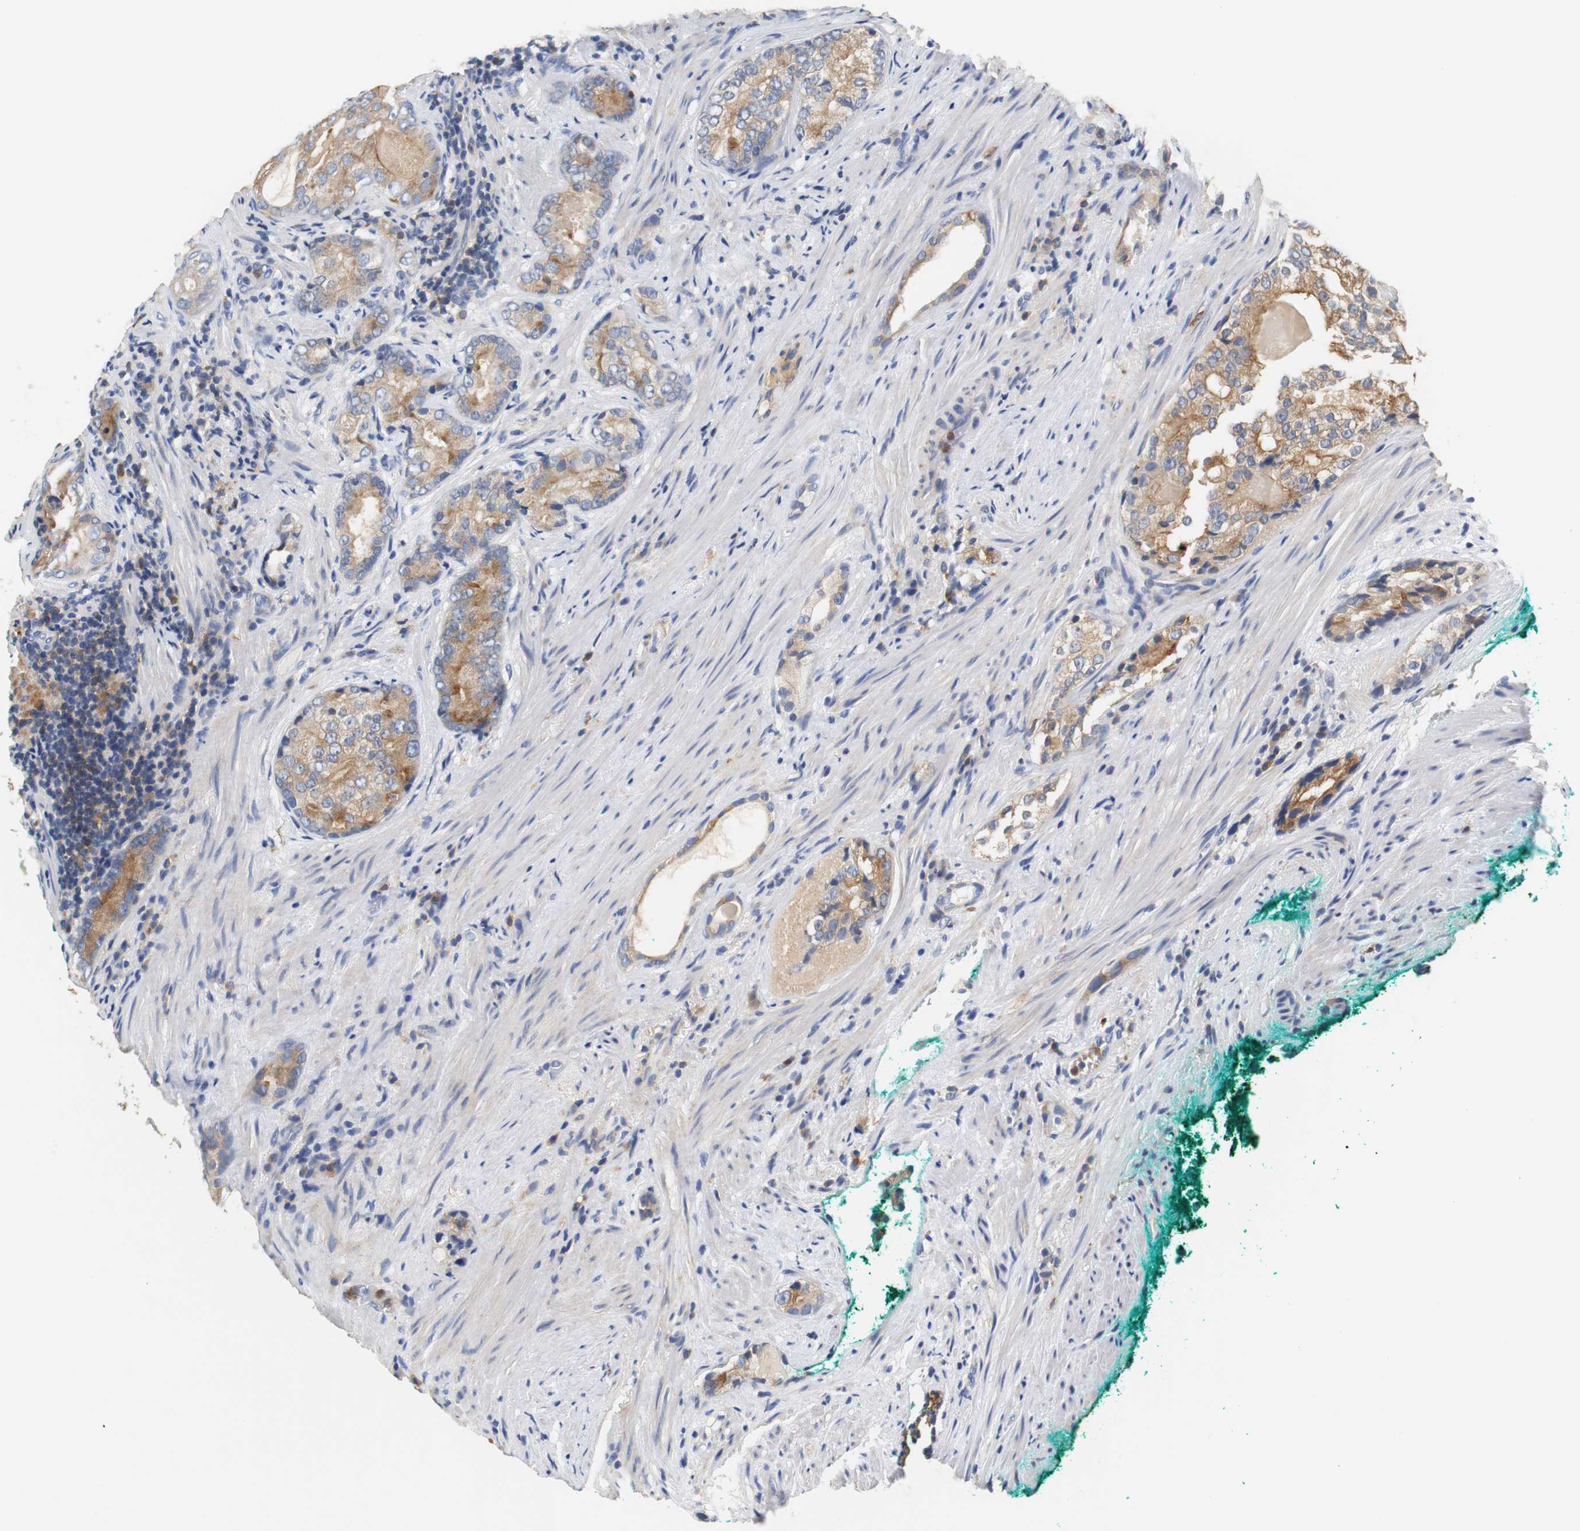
{"staining": {"intensity": "moderate", "quantity": ">75%", "location": "cytoplasmic/membranous"}, "tissue": "prostate cancer", "cell_type": "Tumor cells", "image_type": "cancer", "snomed": [{"axis": "morphology", "description": "Adenocarcinoma, High grade"}, {"axis": "topography", "description": "Prostate"}], "caption": "Human high-grade adenocarcinoma (prostate) stained with a brown dye exhibits moderate cytoplasmic/membranous positive positivity in about >75% of tumor cells.", "gene": "VAMP8", "patient": {"sex": "male", "age": 66}}